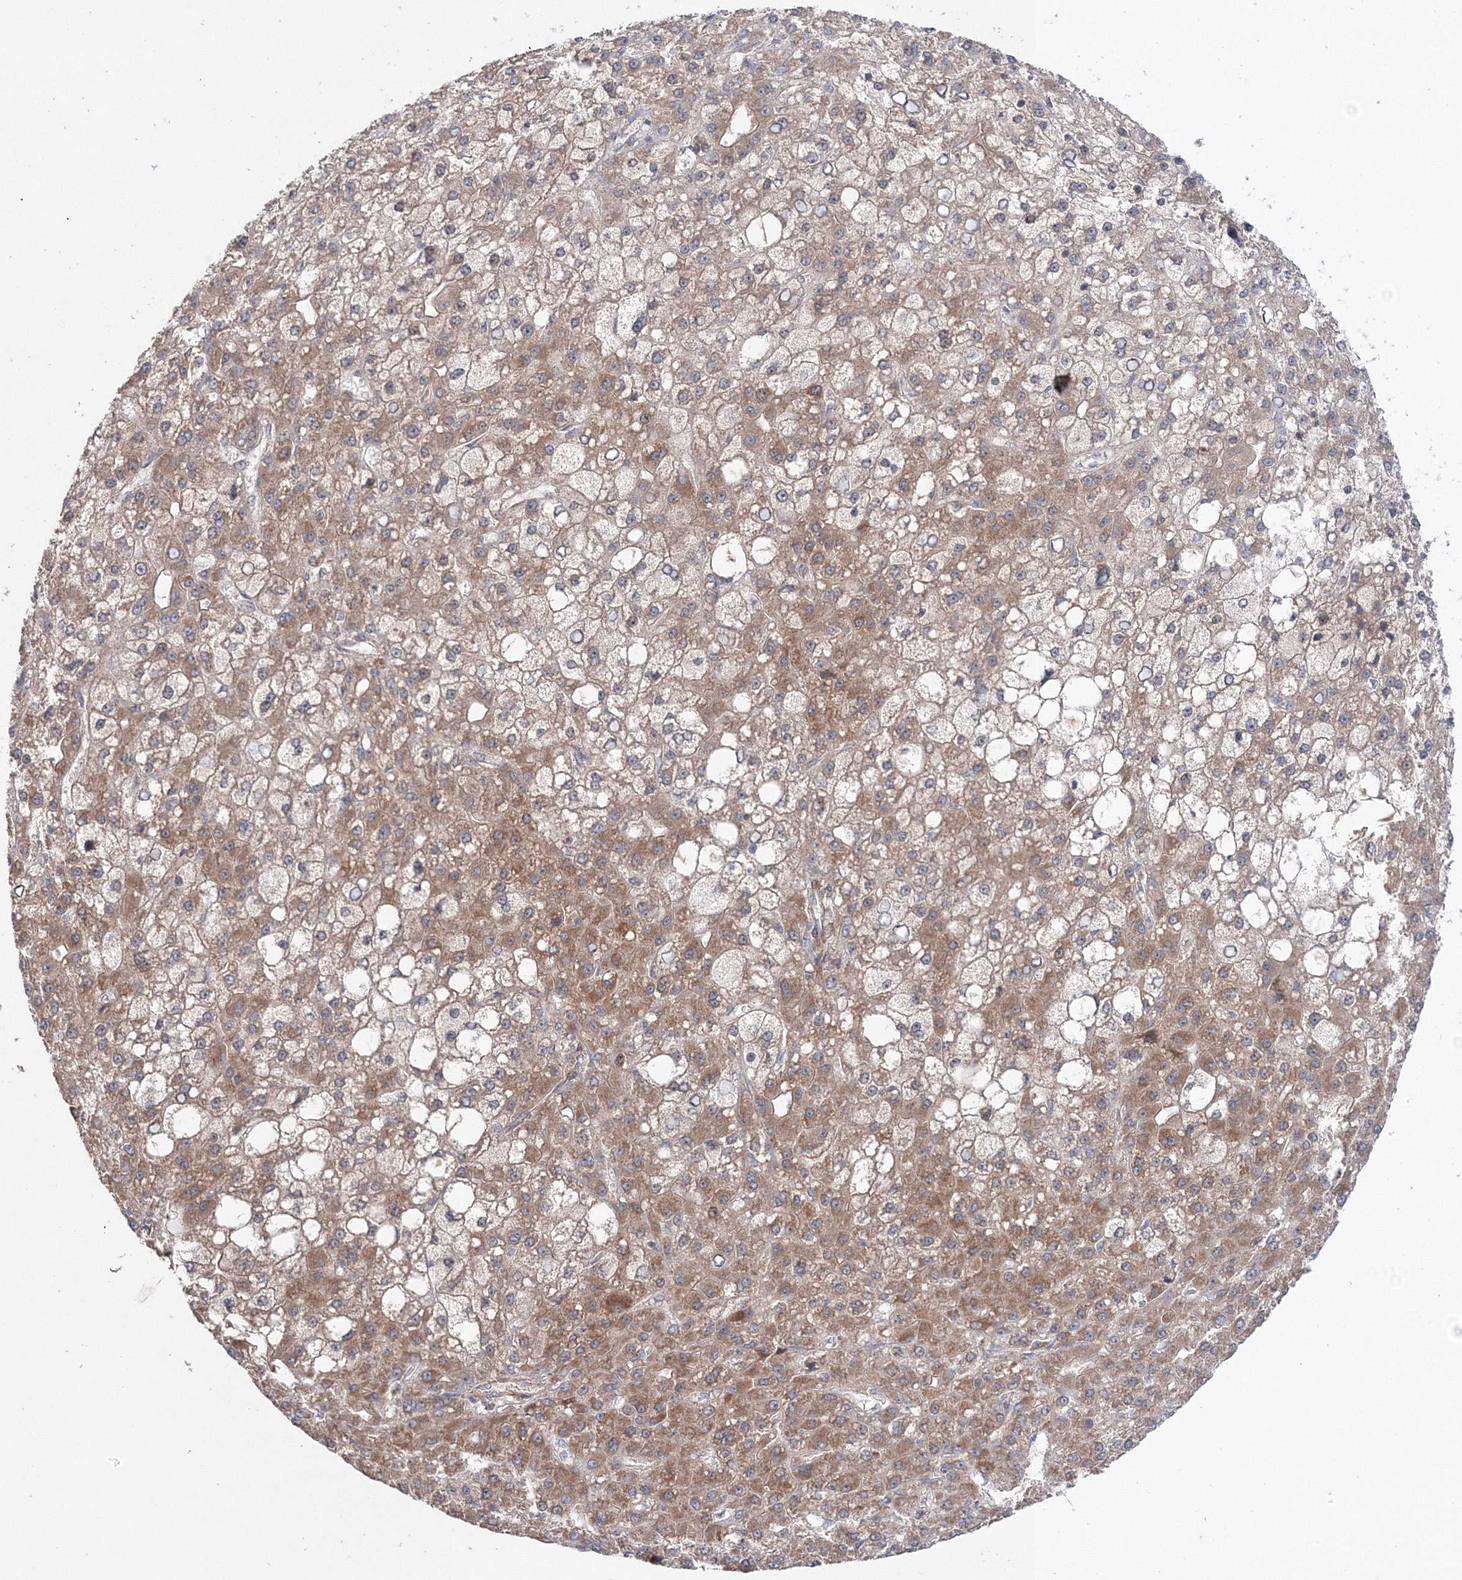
{"staining": {"intensity": "moderate", "quantity": ">75%", "location": "cytoplasmic/membranous"}, "tissue": "liver cancer", "cell_type": "Tumor cells", "image_type": "cancer", "snomed": [{"axis": "morphology", "description": "Carcinoma, Hepatocellular, NOS"}, {"axis": "topography", "description": "Liver"}], "caption": "DAB immunohistochemical staining of human liver cancer (hepatocellular carcinoma) exhibits moderate cytoplasmic/membranous protein positivity in about >75% of tumor cells.", "gene": "NOA1", "patient": {"sex": "male", "age": 67}}